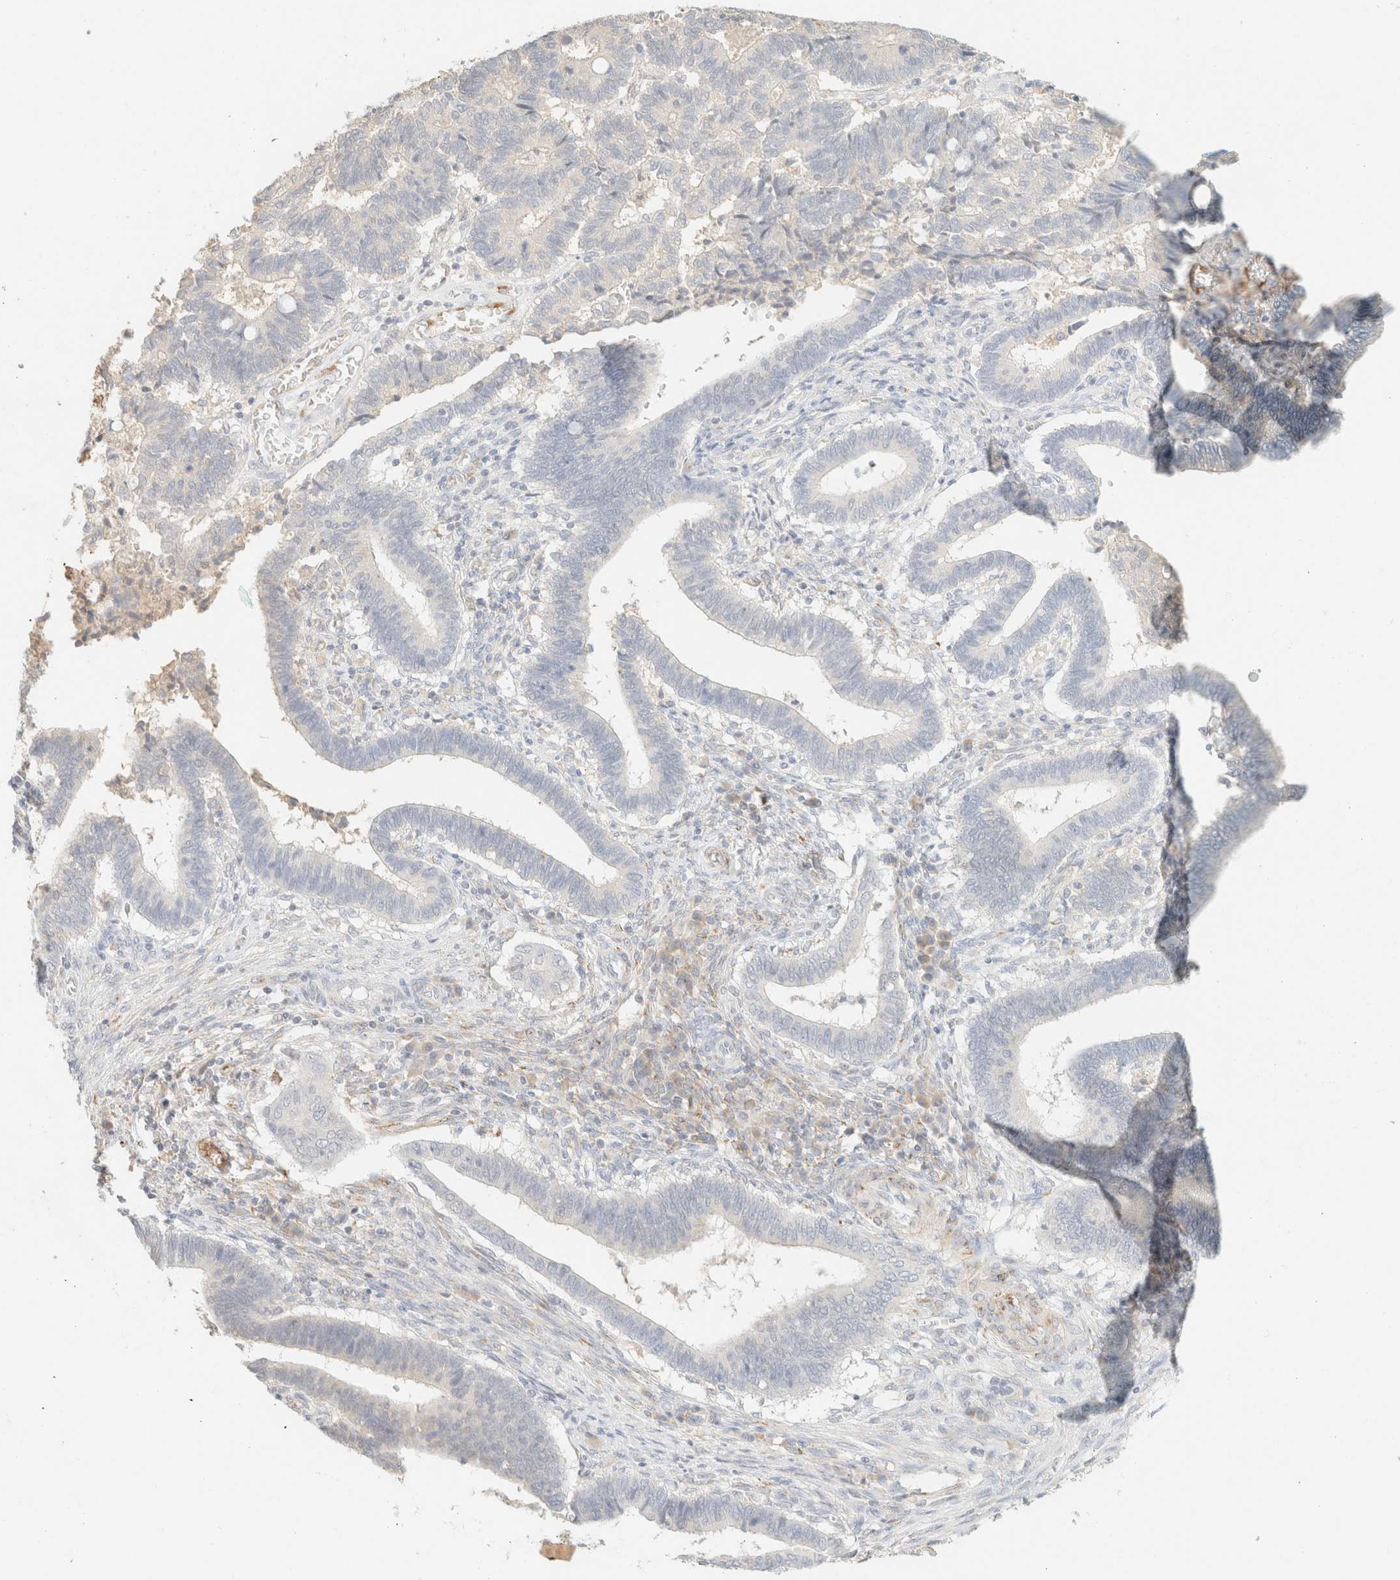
{"staining": {"intensity": "negative", "quantity": "none", "location": "none"}, "tissue": "cervical cancer", "cell_type": "Tumor cells", "image_type": "cancer", "snomed": [{"axis": "morphology", "description": "Adenocarcinoma, NOS"}, {"axis": "topography", "description": "Cervix"}], "caption": "Immunohistochemistry image of cervical adenocarcinoma stained for a protein (brown), which demonstrates no staining in tumor cells.", "gene": "SPARCL1", "patient": {"sex": "female", "age": 44}}